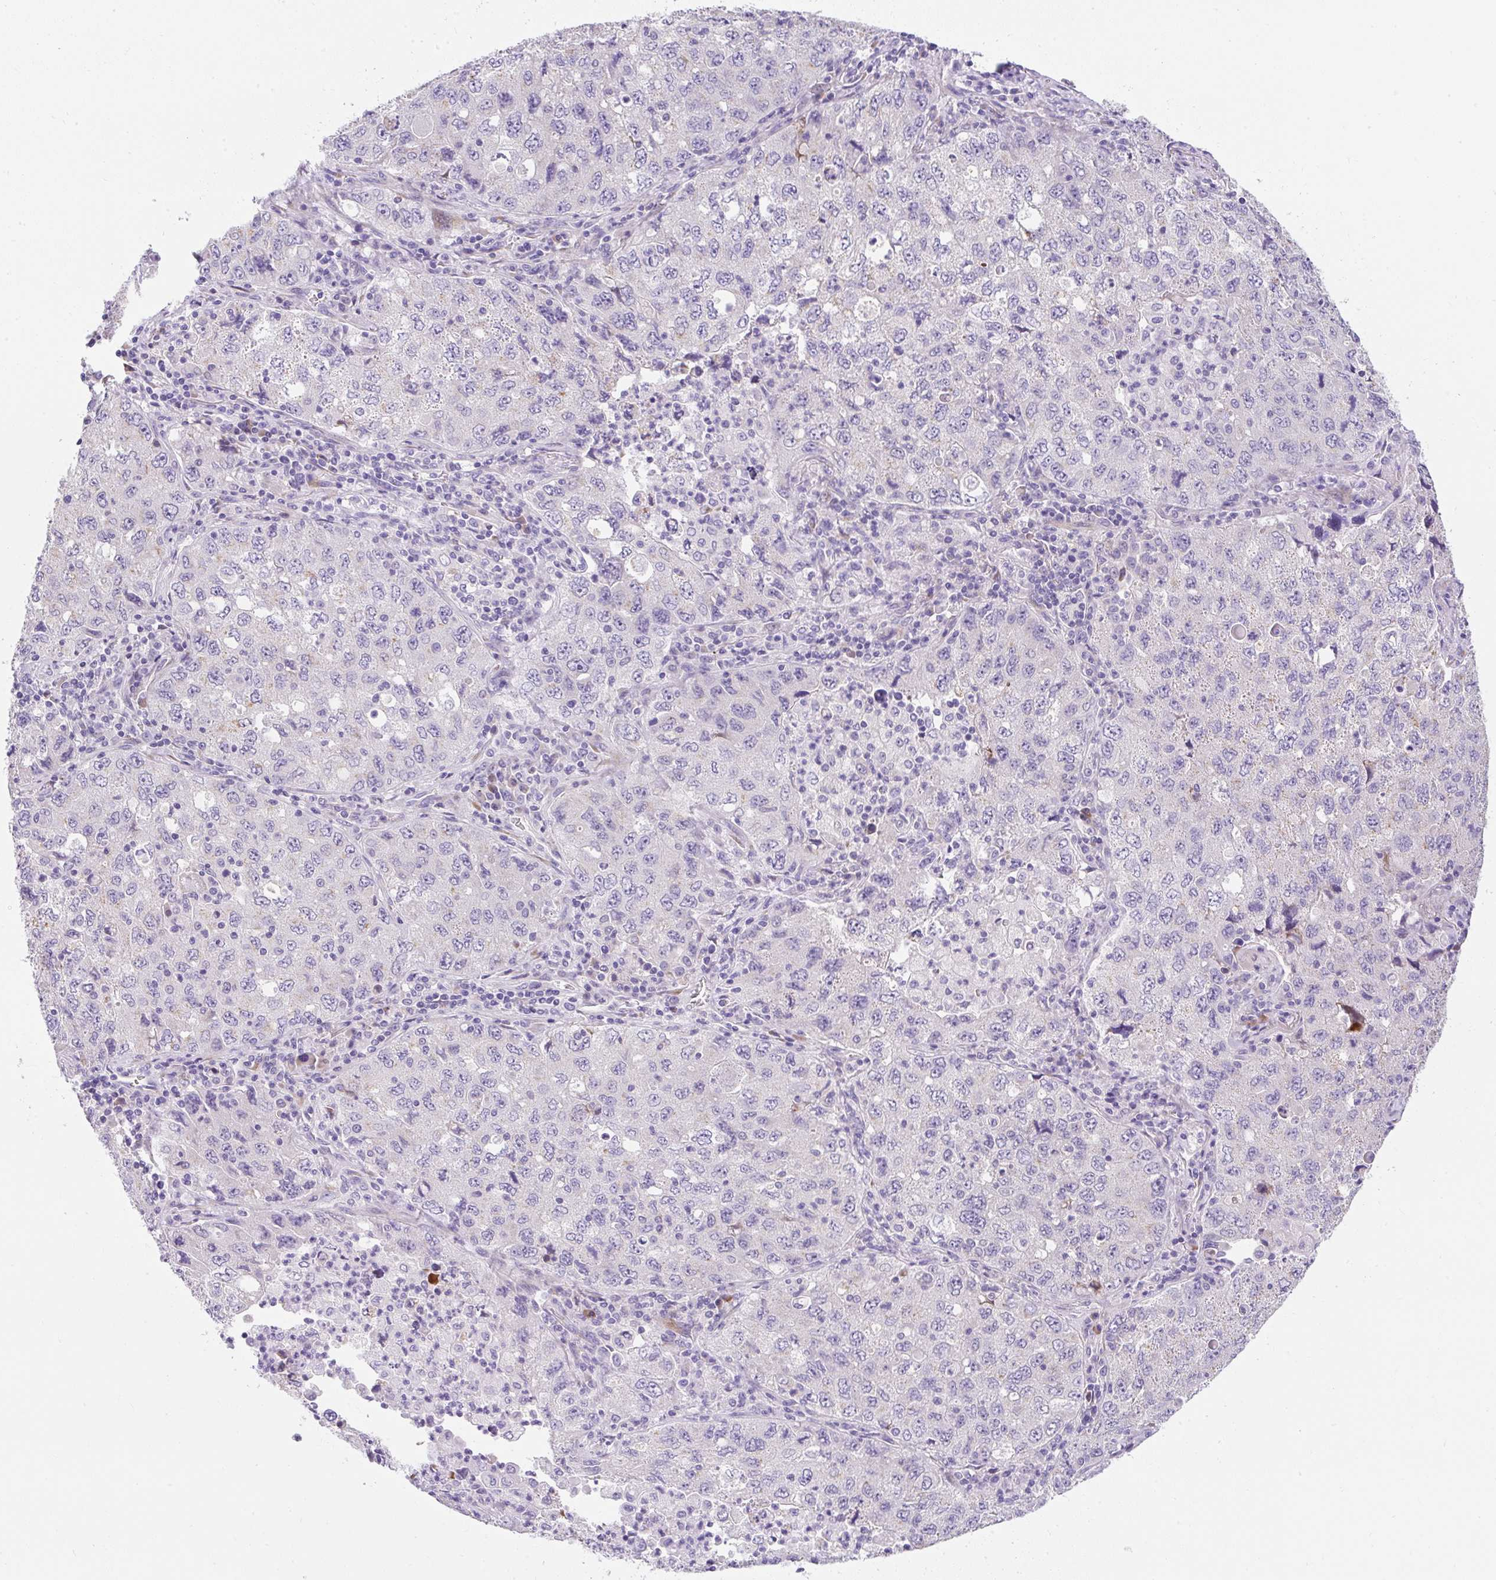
{"staining": {"intensity": "negative", "quantity": "none", "location": "none"}, "tissue": "lung cancer", "cell_type": "Tumor cells", "image_type": "cancer", "snomed": [{"axis": "morphology", "description": "Adenocarcinoma, NOS"}, {"axis": "topography", "description": "Lung"}], "caption": "There is no significant positivity in tumor cells of lung cancer (adenocarcinoma).", "gene": "DTX4", "patient": {"sex": "female", "age": 57}}